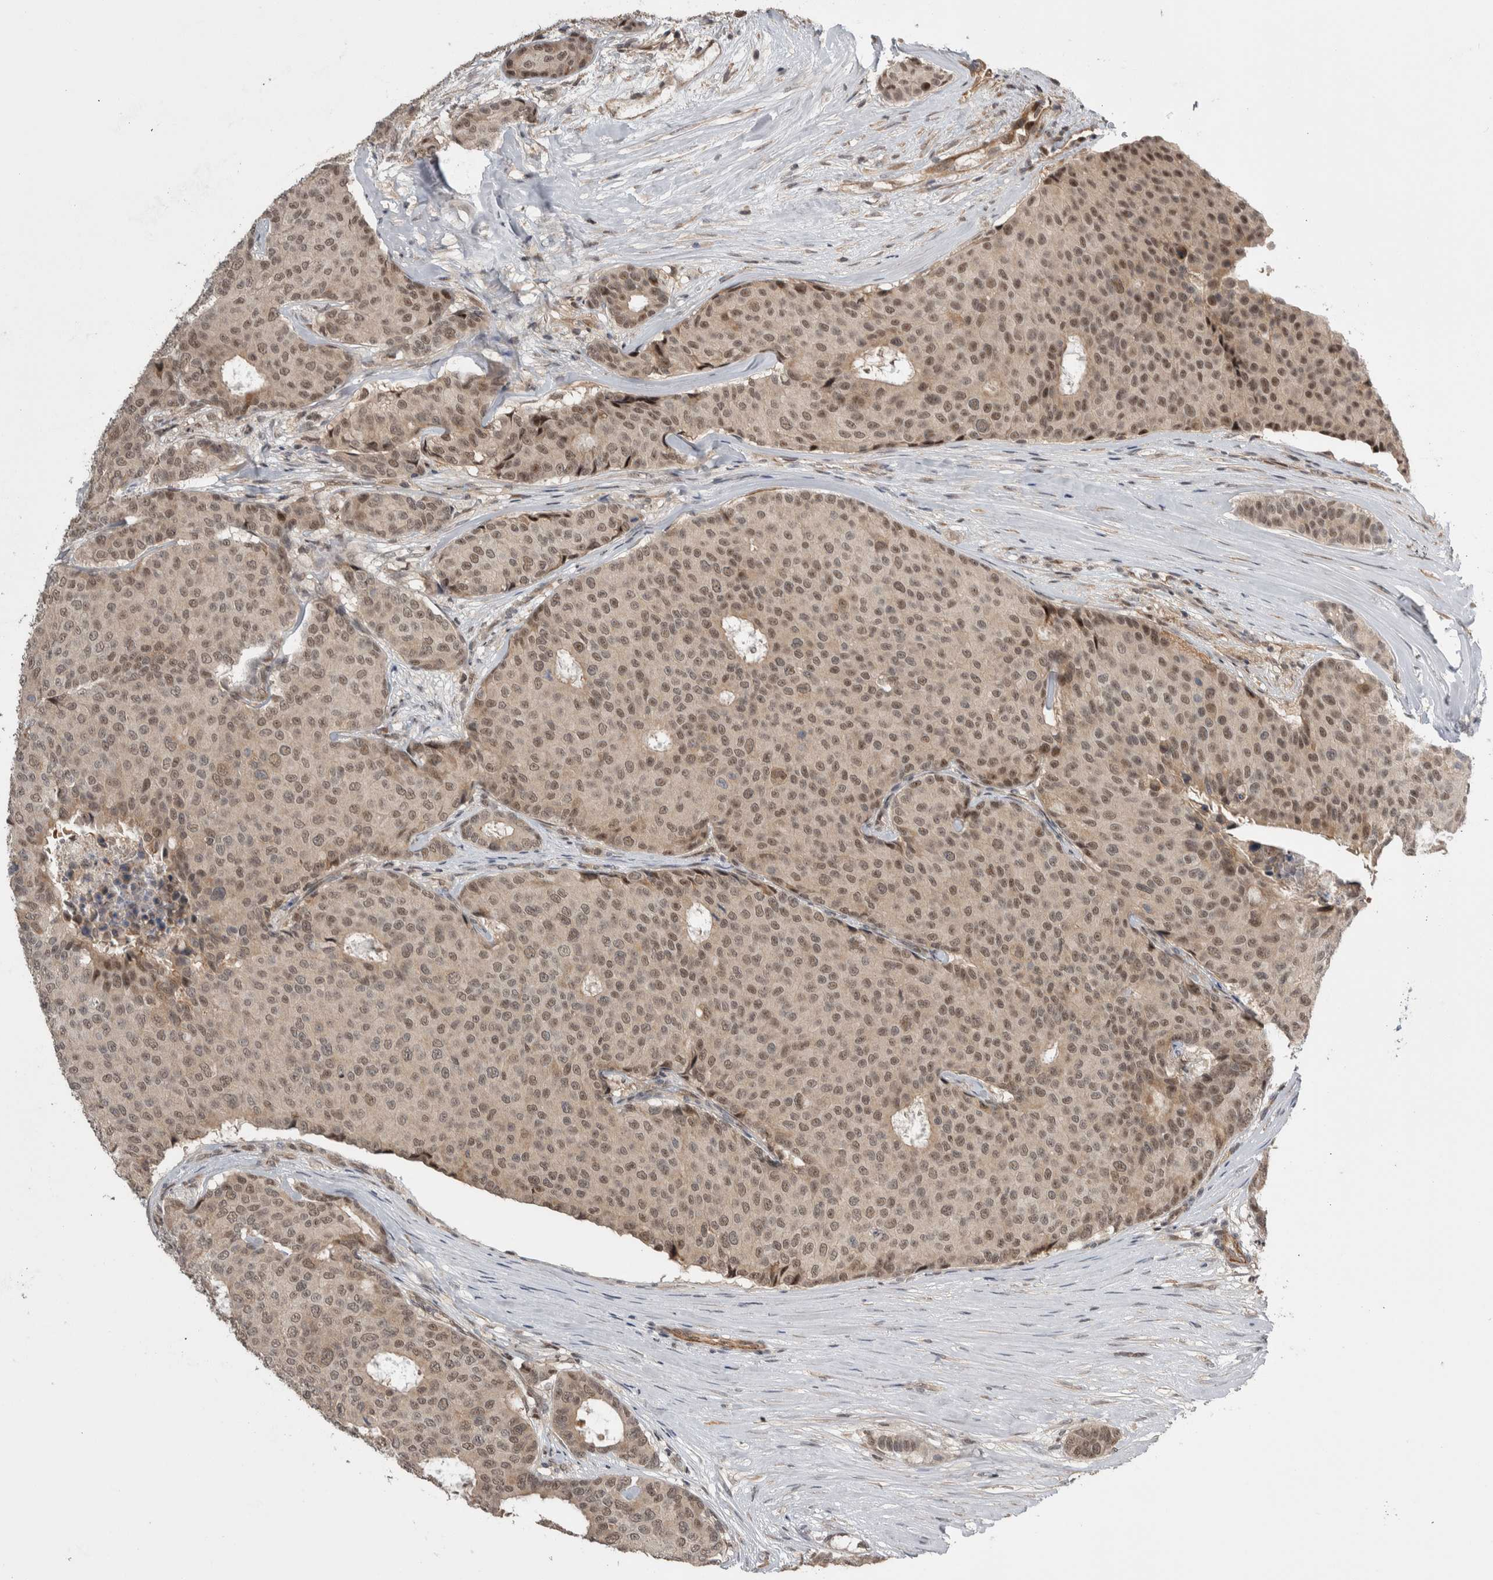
{"staining": {"intensity": "weak", "quantity": ">75%", "location": "nuclear"}, "tissue": "breast cancer", "cell_type": "Tumor cells", "image_type": "cancer", "snomed": [{"axis": "morphology", "description": "Duct carcinoma"}, {"axis": "topography", "description": "Breast"}], "caption": "High-magnification brightfield microscopy of breast cancer (invasive ductal carcinoma) stained with DAB (brown) and counterstained with hematoxylin (blue). tumor cells exhibit weak nuclear staining is seen in approximately>75% of cells.", "gene": "PRDM4", "patient": {"sex": "female", "age": 75}}